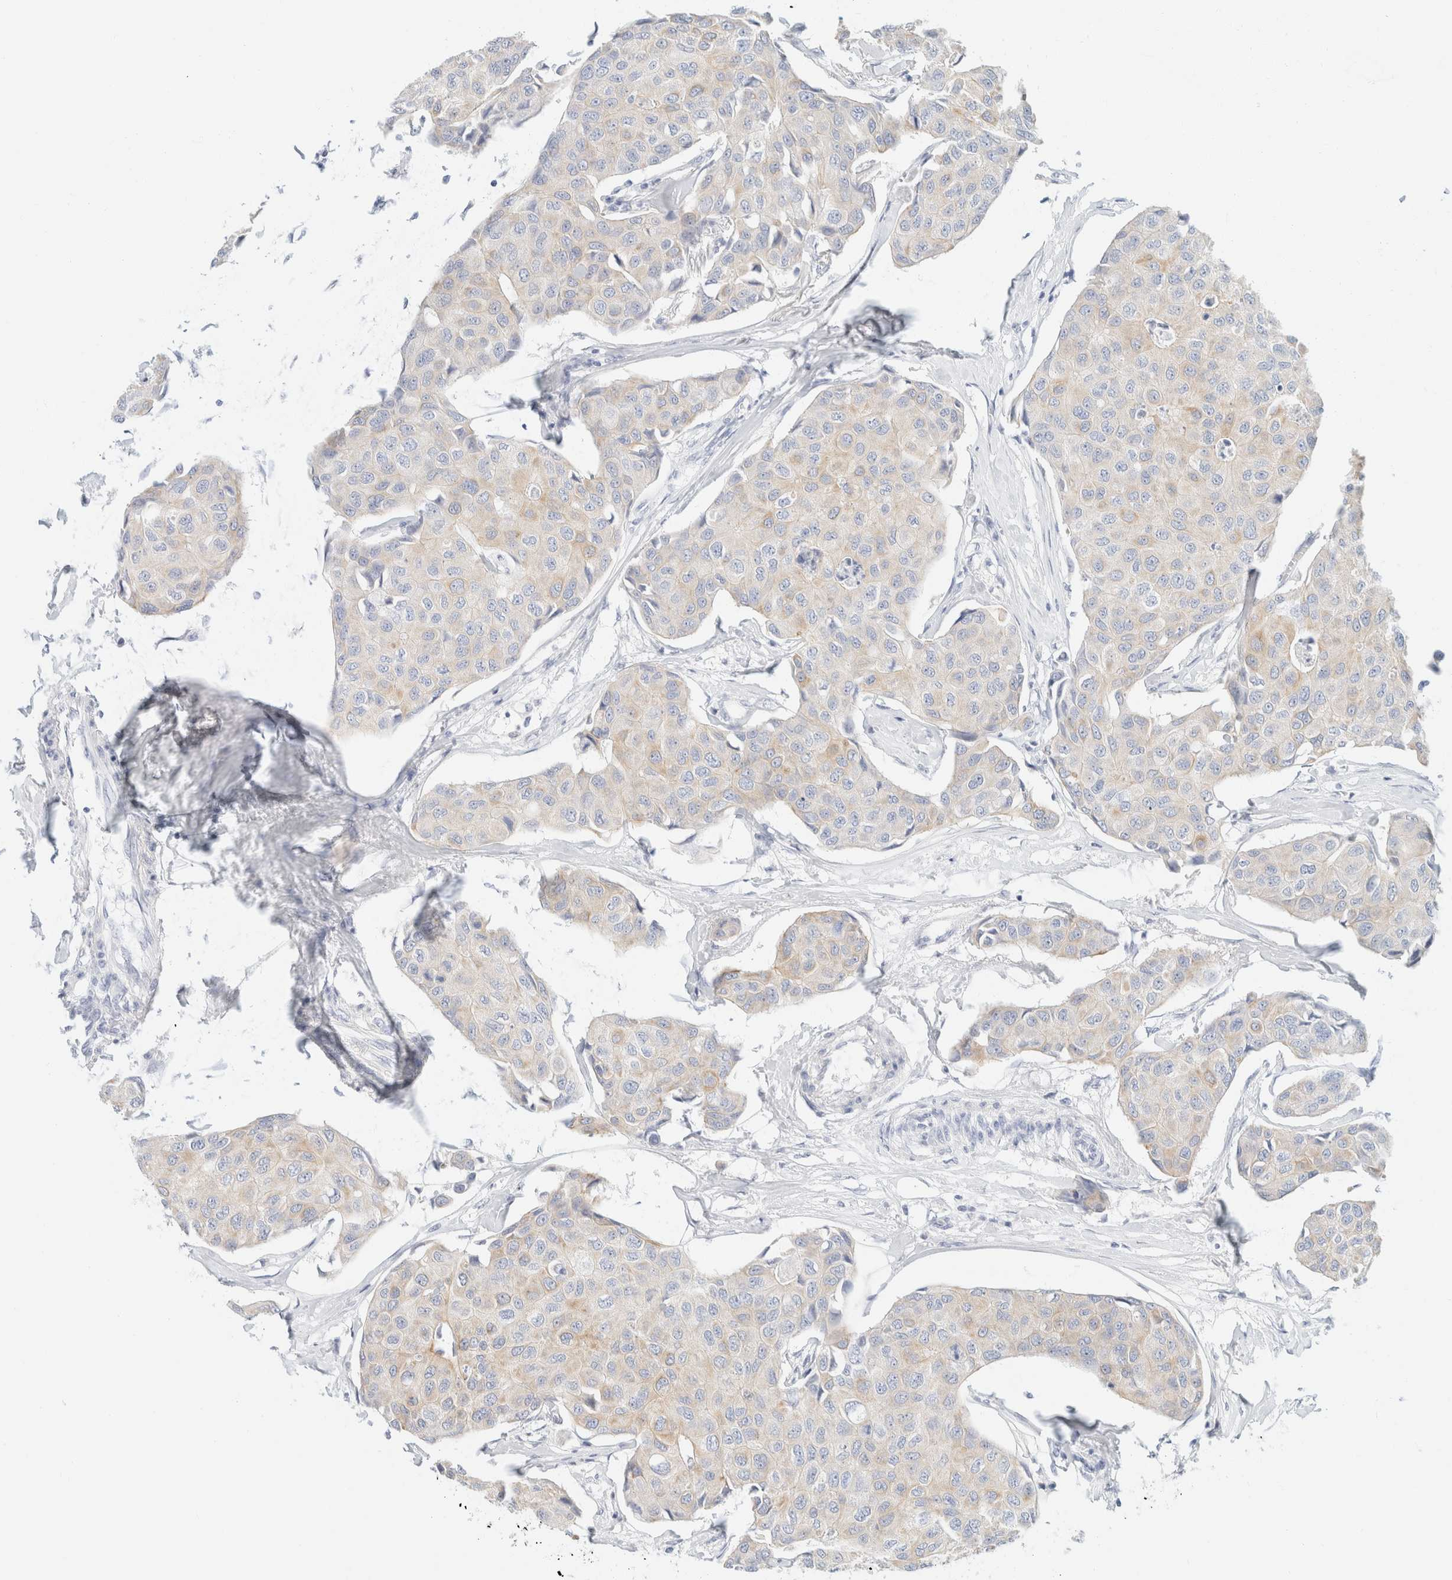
{"staining": {"intensity": "weak", "quantity": "<25%", "location": "cytoplasmic/membranous"}, "tissue": "breast cancer", "cell_type": "Tumor cells", "image_type": "cancer", "snomed": [{"axis": "morphology", "description": "Duct carcinoma"}, {"axis": "topography", "description": "Breast"}], "caption": "DAB (3,3'-diaminobenzidine) immunohistochemical staining of breast cancer exhibits no significant staining in tumor cells. (DAB (3,3'-diaminobenzidine) immunohistochemistry (IHC), high magnification).", "gene": "KRT20", "patient": {"sex": "female", "age": 80}}